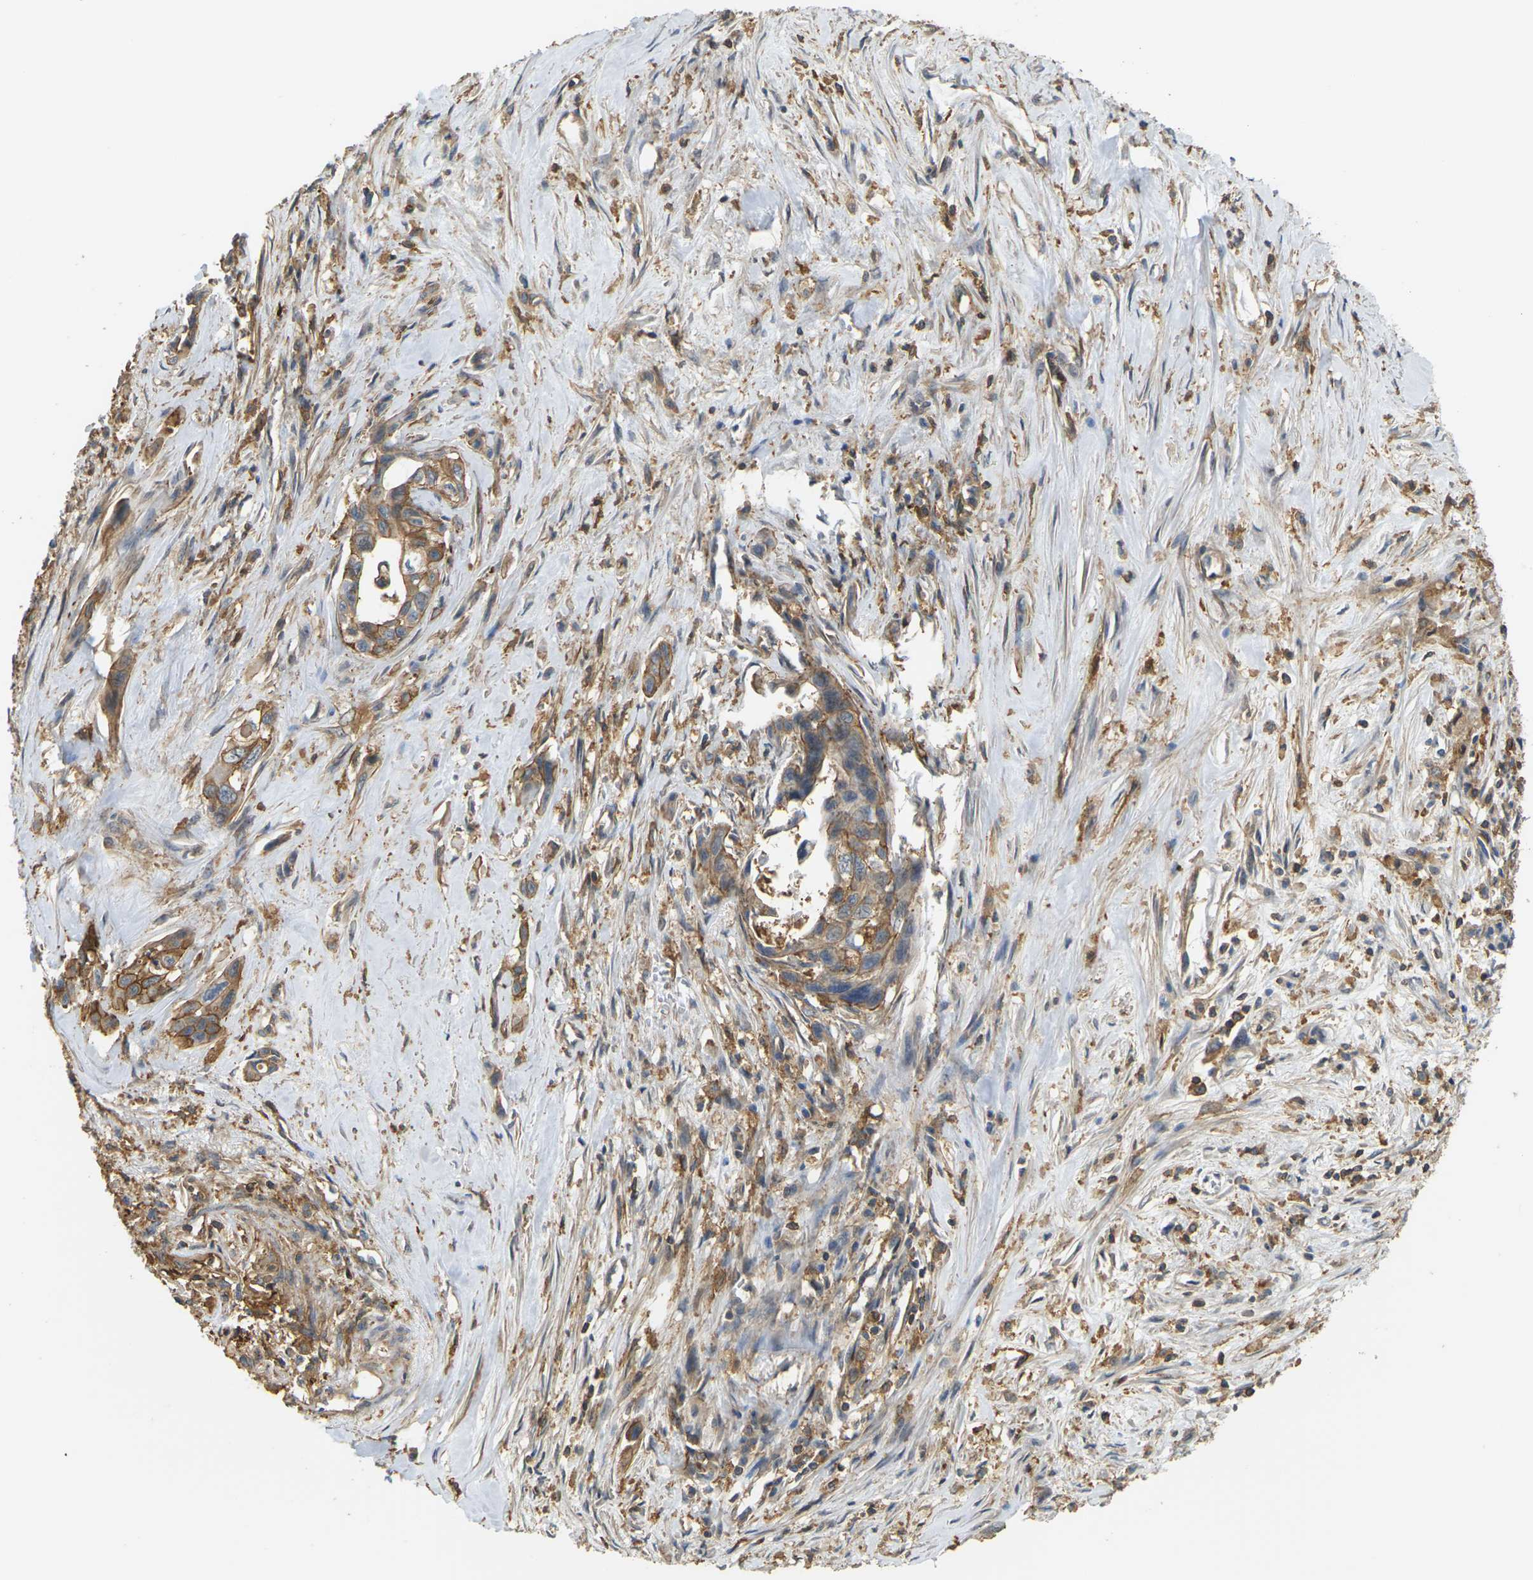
{"staining": {"intensity": "moderate", "quantity": ">75%", "location": "cytoplasmic/membranous"}, "tissue": "pancreatic cancer", "cell_type": "Tumor cells", "image_type": "cancer", "snomed": [{"axis": "morphology", "description": "Adenocarcinoma, NOS"}, {"axis": "topography", "description": "Pancreas"}], "caption": "This is a micrograph of immunohistochemistry (IHC) staining of pancreatic adenocarcinoma, which shows moderate expression in the cytoplasmic/membranous of tumor cells.", "gene": "IQGAP1", "patient": {"sex": "male", "age": 73}}